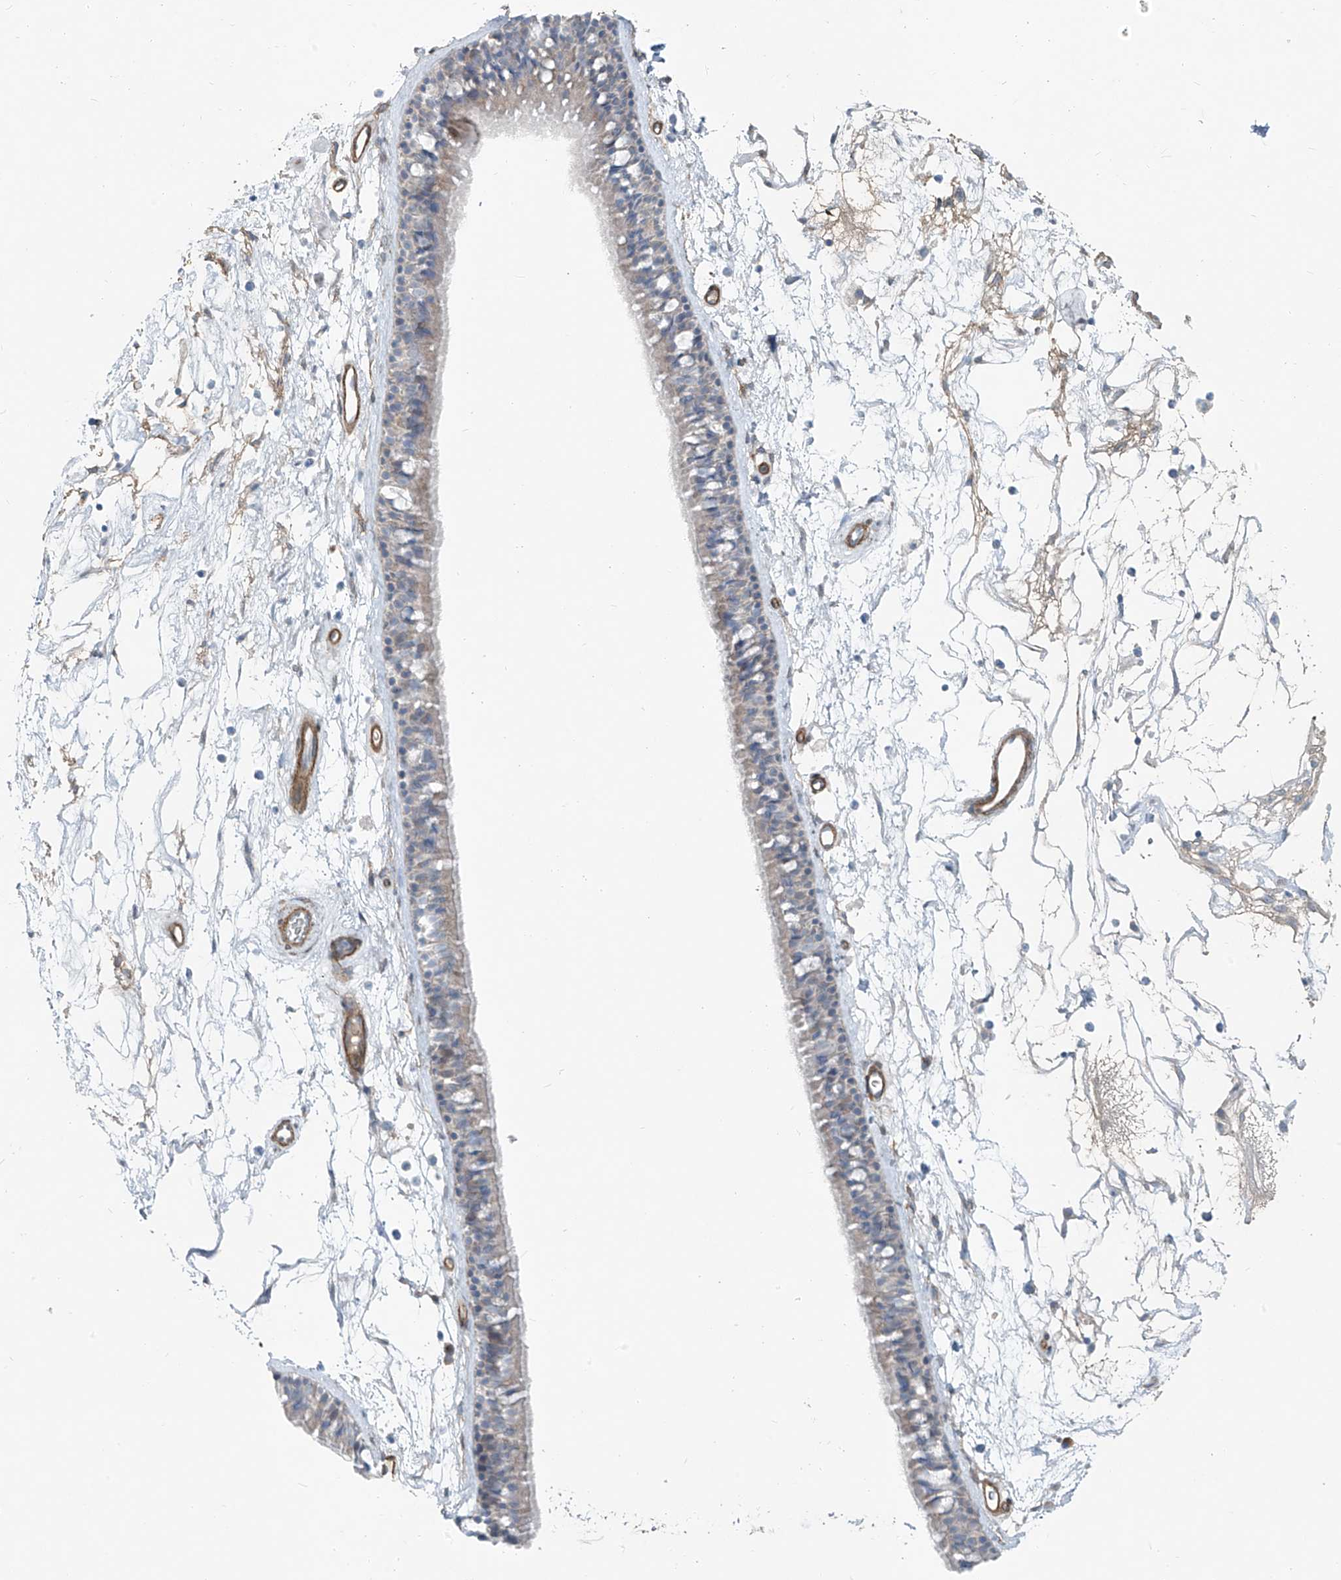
{"staining": {"intensity": "negative", "quantity": "none", "location": "none"}, "tissue": "nasopharynx", "cell_type": "Respiratory epithelial cells", "image_type": "normal", "snomed": [{"axis": "morphology", "description": "Normal tissue, NOS"}, {"axis": "topography", "description": "Nasopharynx"}], "caption": "Histopathology image shows no significant protein staining in respiratory epithelial cells of unremarkable nasopharynx. (DAB (3,3'-diaminobenzidine) IHC with hematoxylin counter stain).", "gene": "TNS2", "patient": {"sex": "male", "age": 64}}